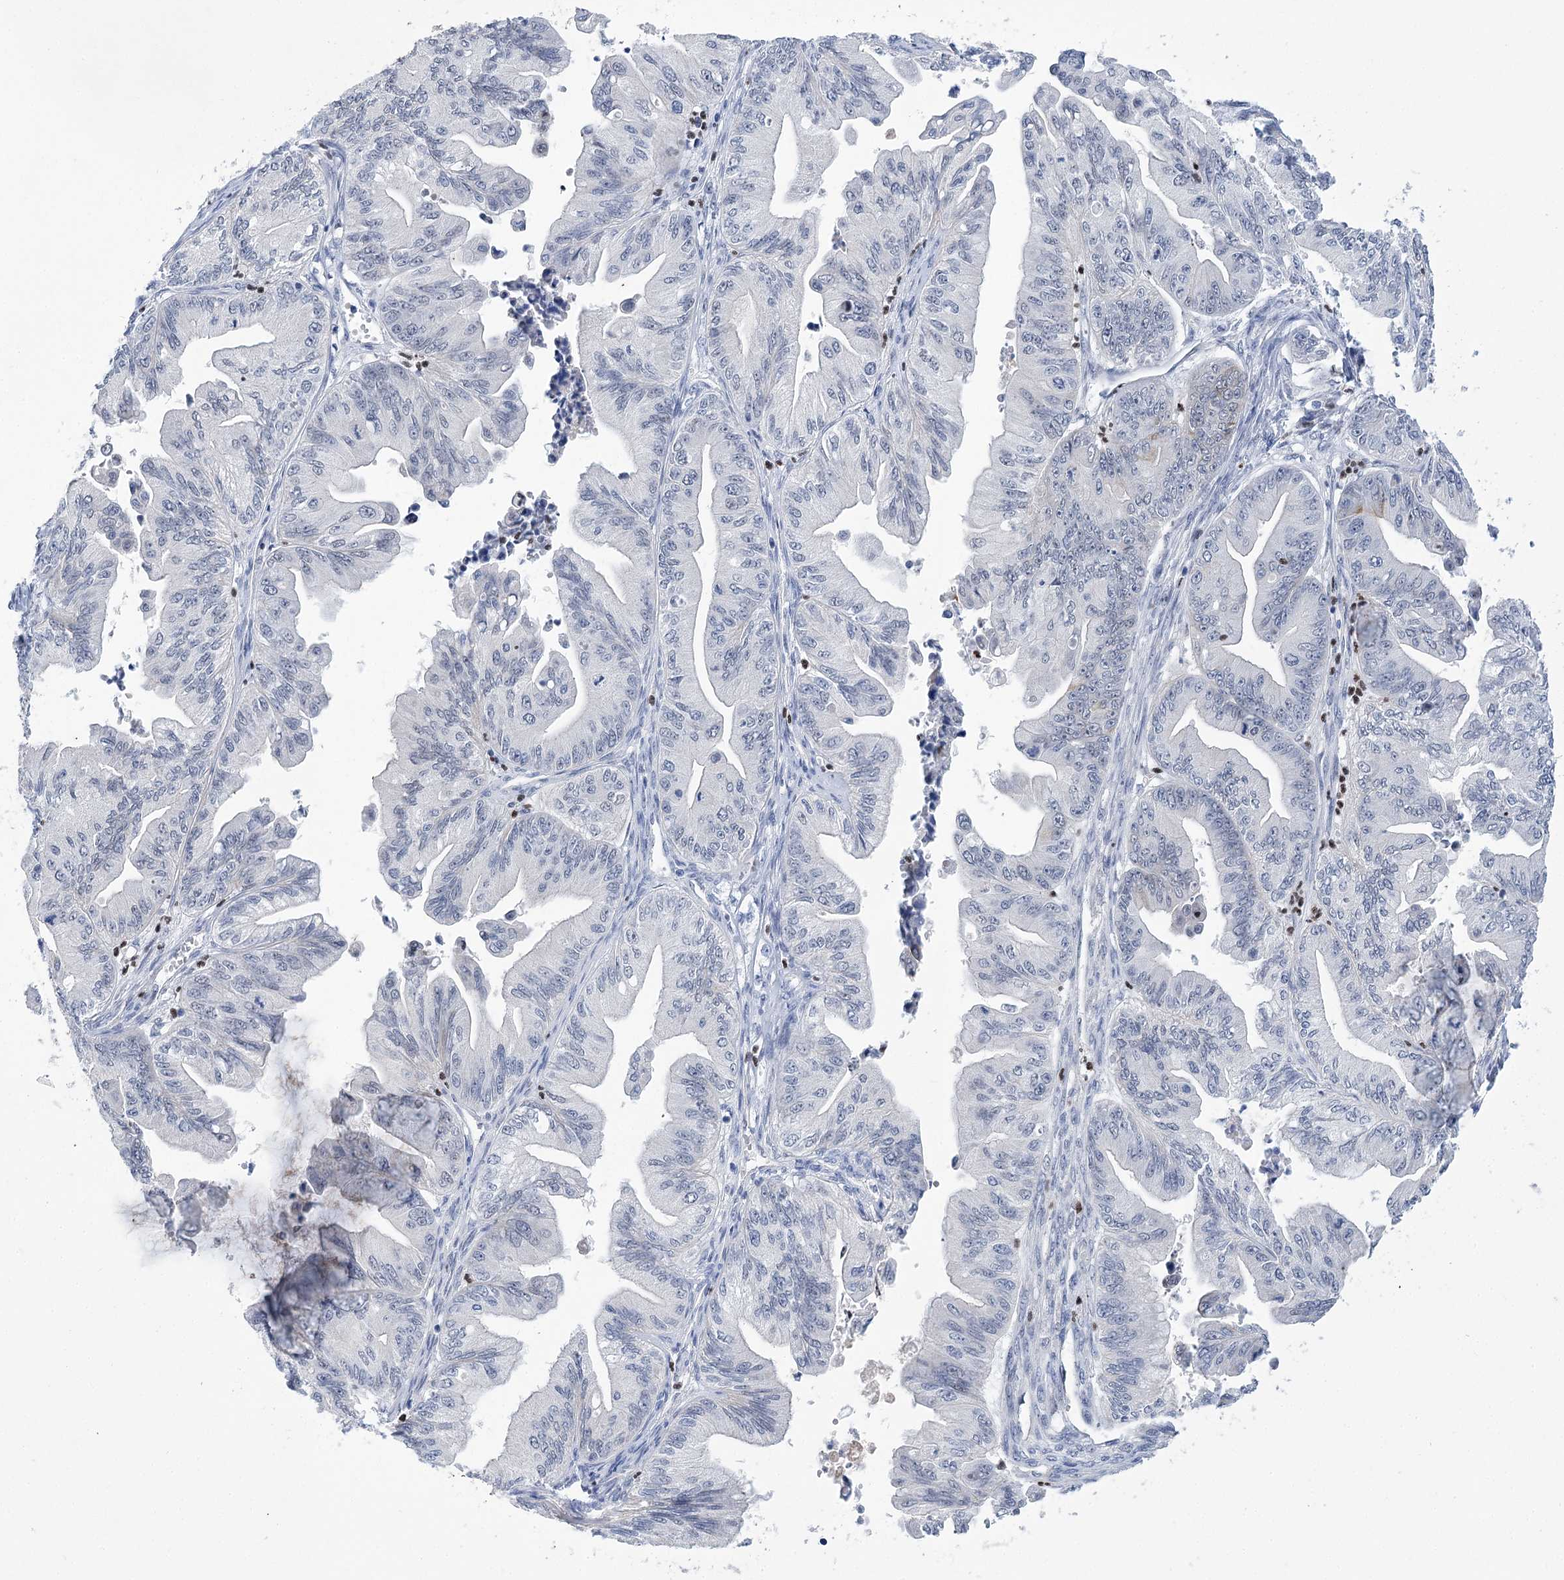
{"staining": {"intensity": "negative", "quantity": "none", "location": "none"}, "tissue": "ovarian cancer", "cell_type": "Tumor cells", "image_type": "cancer", "snomed": [{"axis": "morphology", "description": "Cystadenocarcinoma, mucinous, NOS"}, {"axis": "topography", "description": "Ovary"}], "caption": "Immunohistochemistry histopathology image of ovarian cancer (mucinous cystadenocarcinoma) stained for a protein (brown), which displays no positivity in tumor cells.", "gene": "THAP6", "patient": {"sex": "female", "age": 71}}